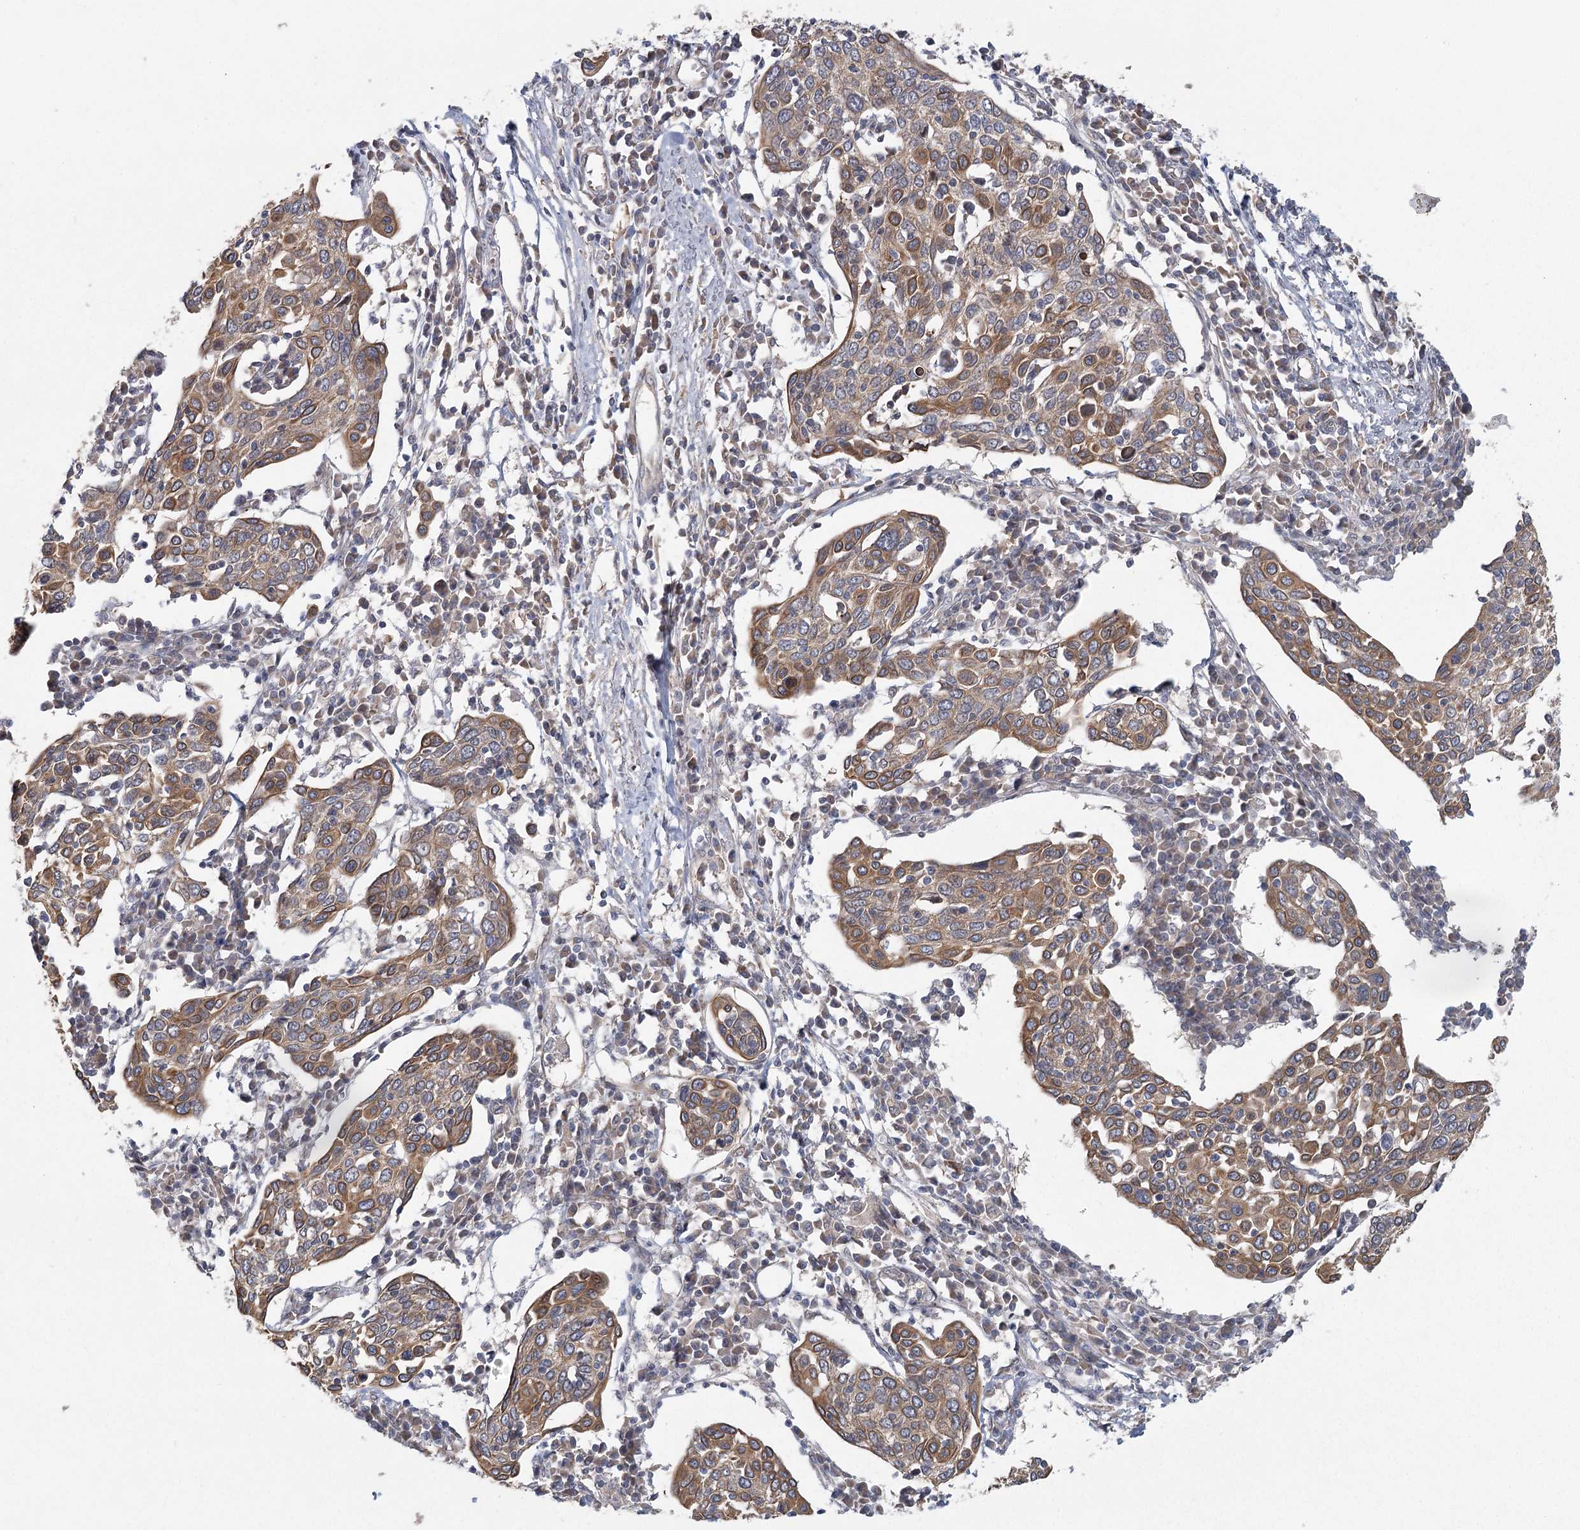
{"staining": {"intensity": "moderate", "quantity": ">75%", "location": "cytoplasmic/membranous"}, "tissue": "cervical cancer", "cell_type": "Tumor cells", "image_type": "cancer", "snomed": [{"axis": "morphology", "description": "Squamous cell carcinoma, NOS"}, {"axis": "topography", "description": "Cervix"}], "caption": "Moderate cytoplasmic/membranous positivity for a protein is present in approximately >75% of tumor cells of cervical cancer using immunohistochemistry.", "gene": "LRRC14B", "patient": {"sex": "female", "age": 40}}